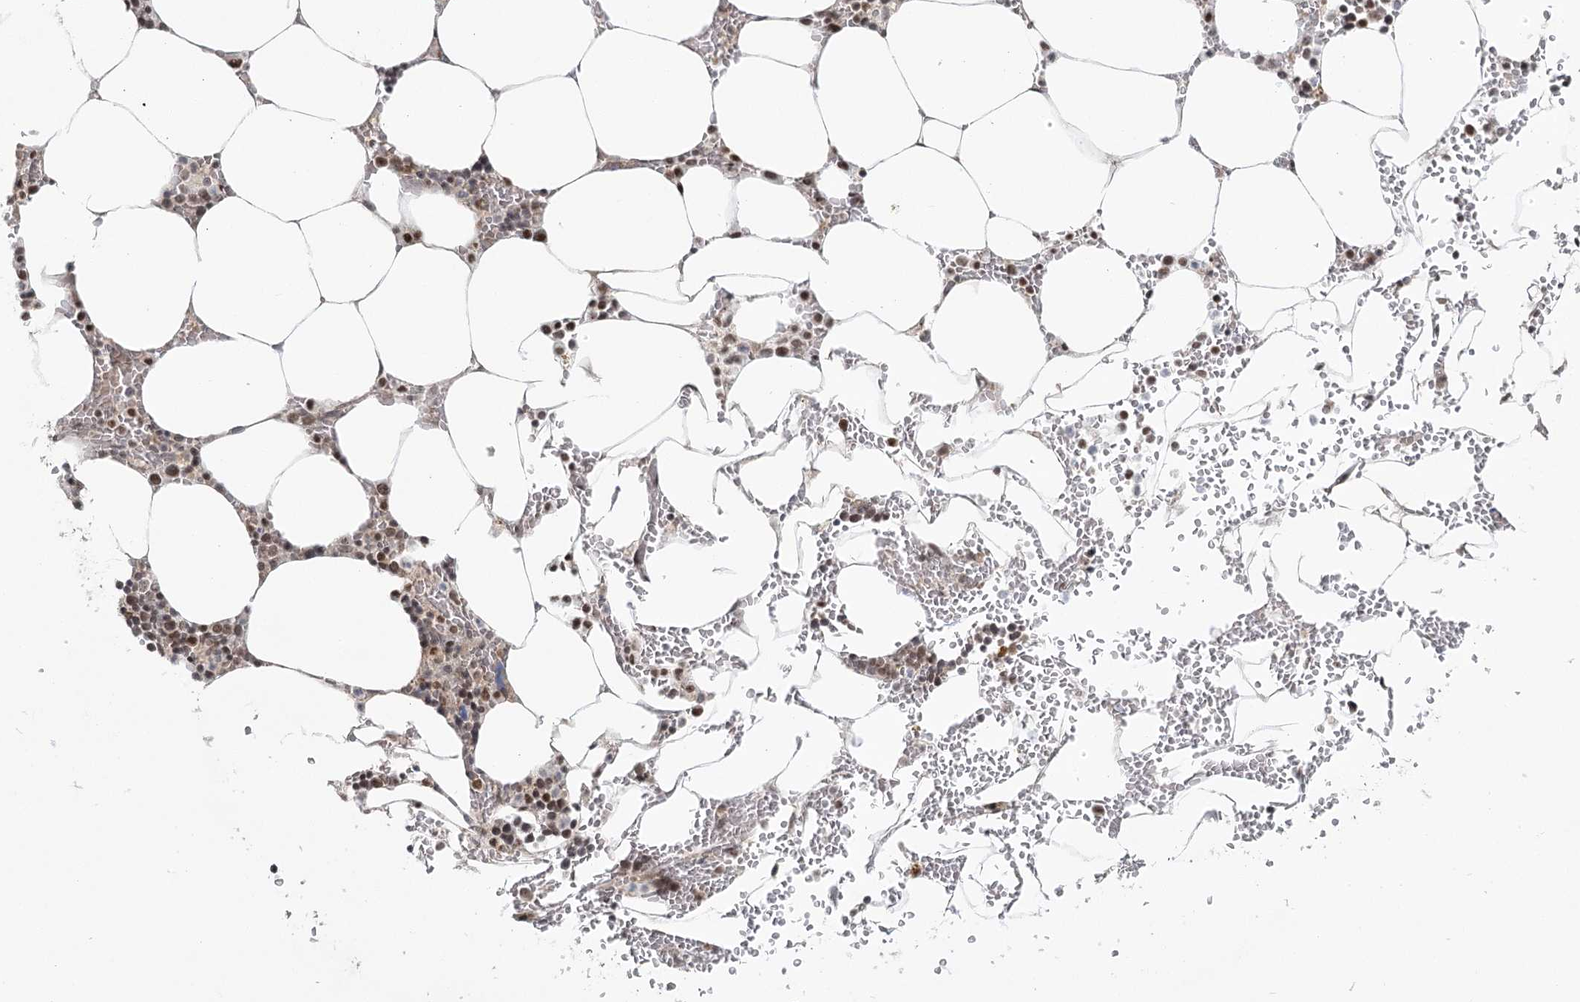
{"staining": {"intensity": "weak", "quantity": "<25%", "location": "cytoplasmic/membranous"}, "tissue": "bone marrow", "cell_type": "Hematopoietic cells", "image_type": "normal", "snomed": [{"axis": "morphology", "description": "Normal tissue, NOS"}, {"axis": "topography", "description": "Bone marrow"}], "caption": "There is no significant positivity in hematopoietic cells of bone marrow. (Brightfield microscopy of DAB (3,3'-diaminobenzidine) immunohistochemistry at high magnification).", "gene": "R3HCC1L", "patient": {"sex": "male", "age": 70}}